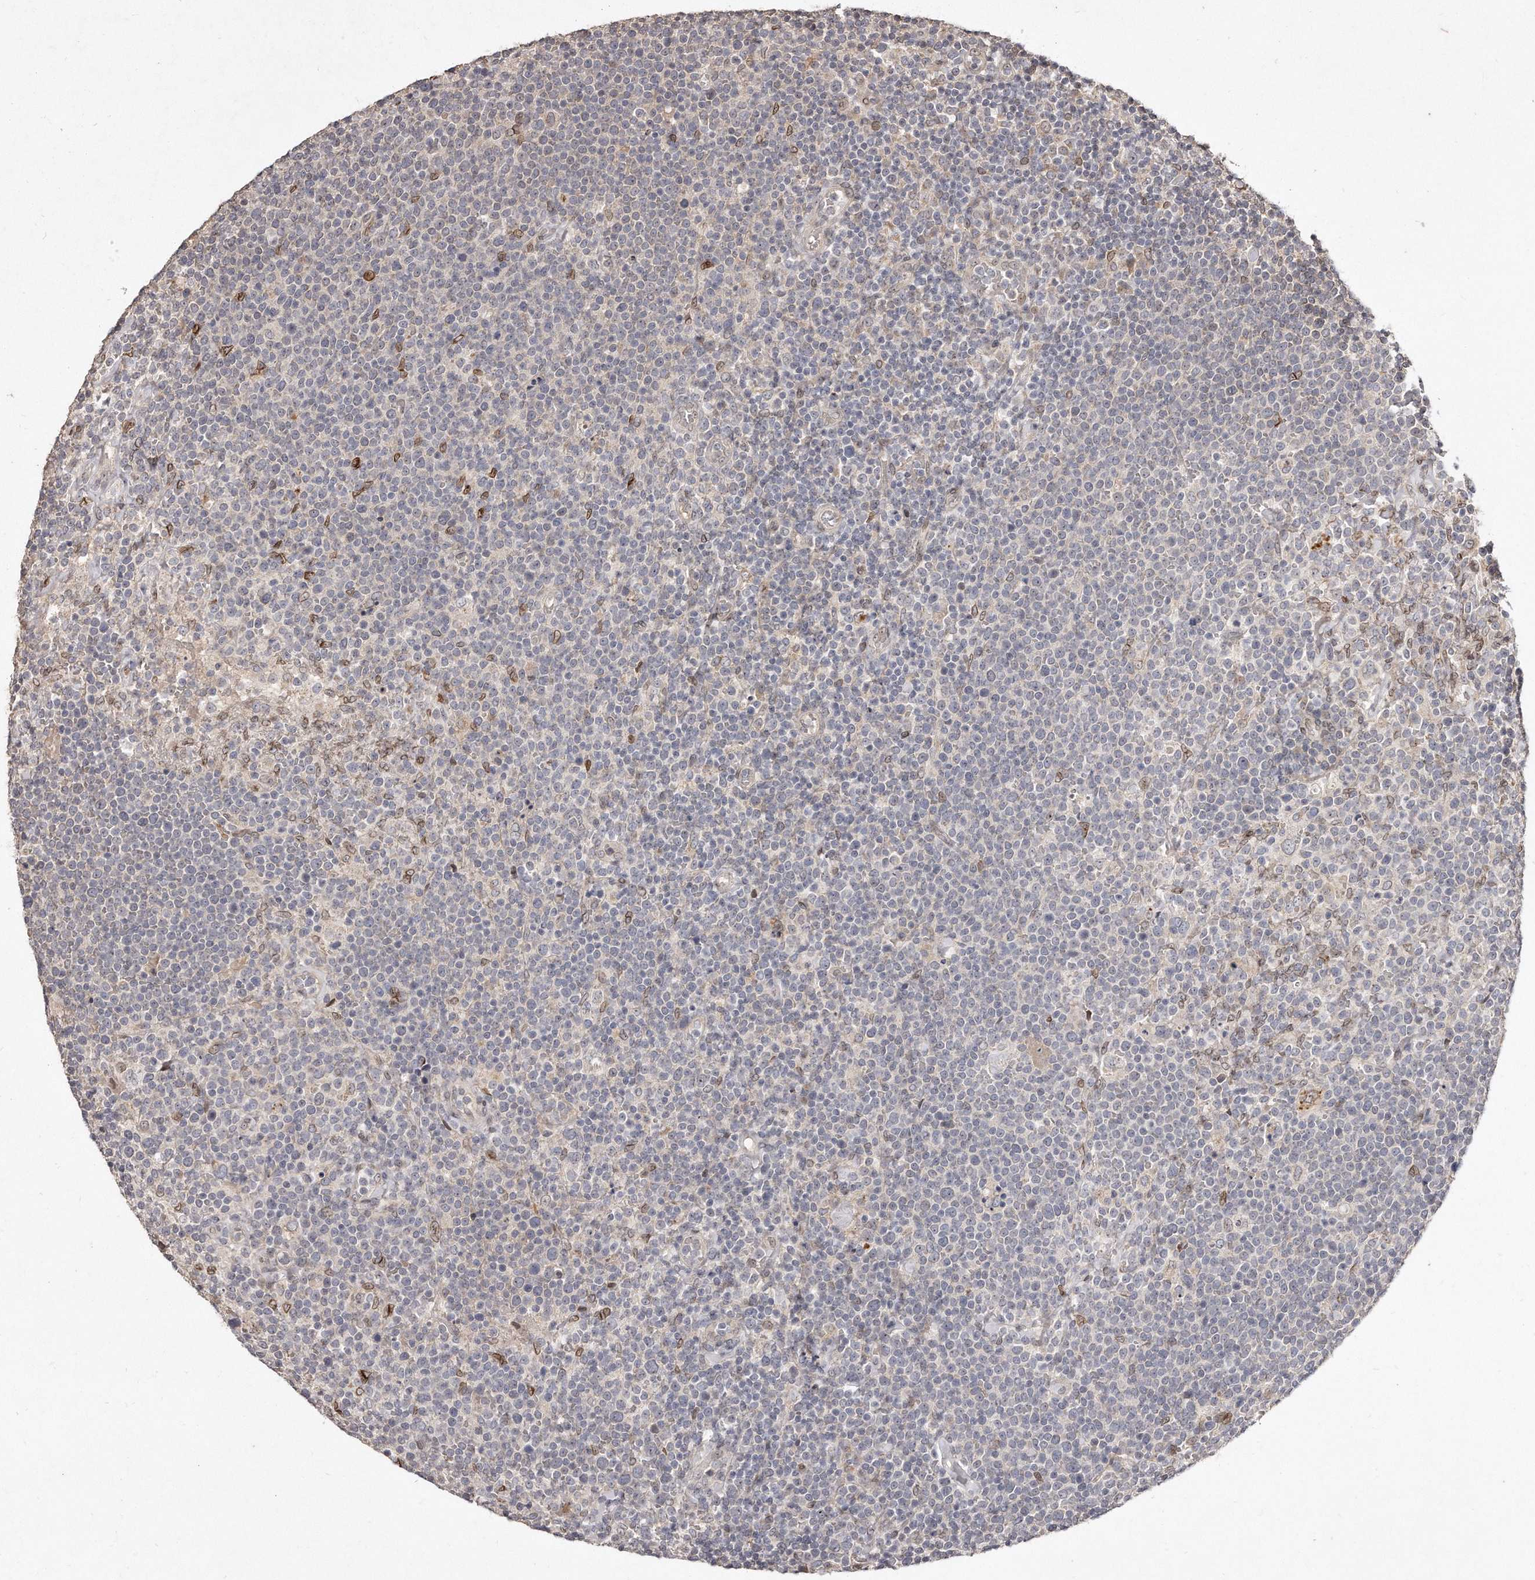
{"staining": {"intensity": "negative", "quantity": "none", "location": "none"}, "tissue": "lymphoma", "cell_type": "Tumor cells", "image_type": "cancer", "snomed": [{"axis": "morphology", "description": "Malignant lymphoma, non-Hodgkin's type, High grade"}, {"axis": "topography", "description": "Lymph node"}], "caption": "The photomicrograph exhibits no significant expression in tumor cells of high-grade malignant lymphoma, non-Hodgkin's type.", "gene": "HASPIN", "patient": {"sex": "male", "age": 61}}